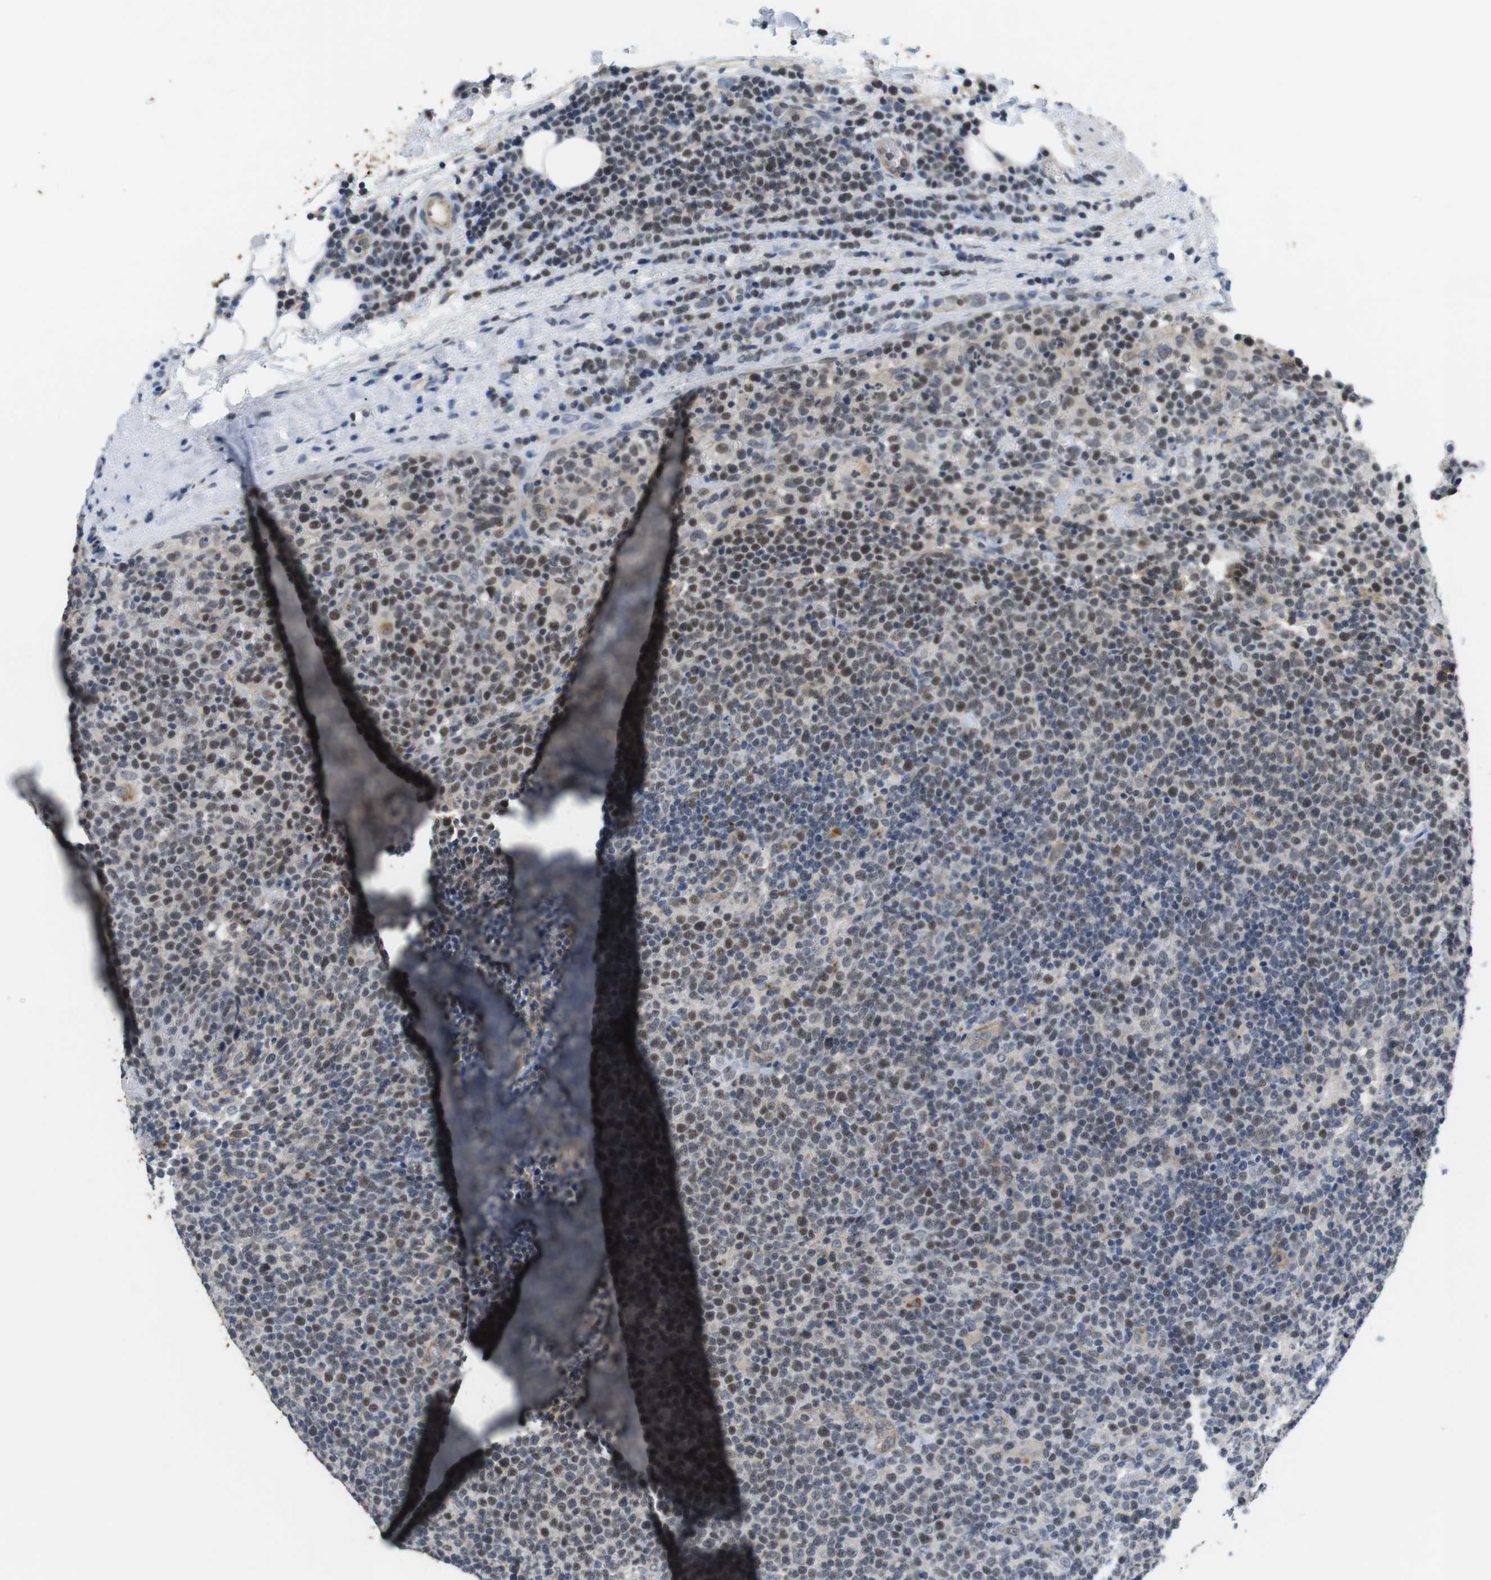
{"staining": {"intensity": "weak", "quantity": "25%-75%", "location": "nuclear"}, "tissue": "lymphoma", "cell_type": "Tumor cells", "image_type": "cancer", "snomed": [{"axis": "morphology", "description": "Malignant lymphoma, non-Hodgkin's type, High grade"}, {"axis": "topography", "description": "Lymph node"}], "caption": "The immunohistochemical stain labels weak nuclear positivity in tumor cells of malignant lymphoma, non-Hodgkin's type (high-grade) tissue.", "gene": "NECTIN1", "patient": {"sex": "male", "age": 61}}